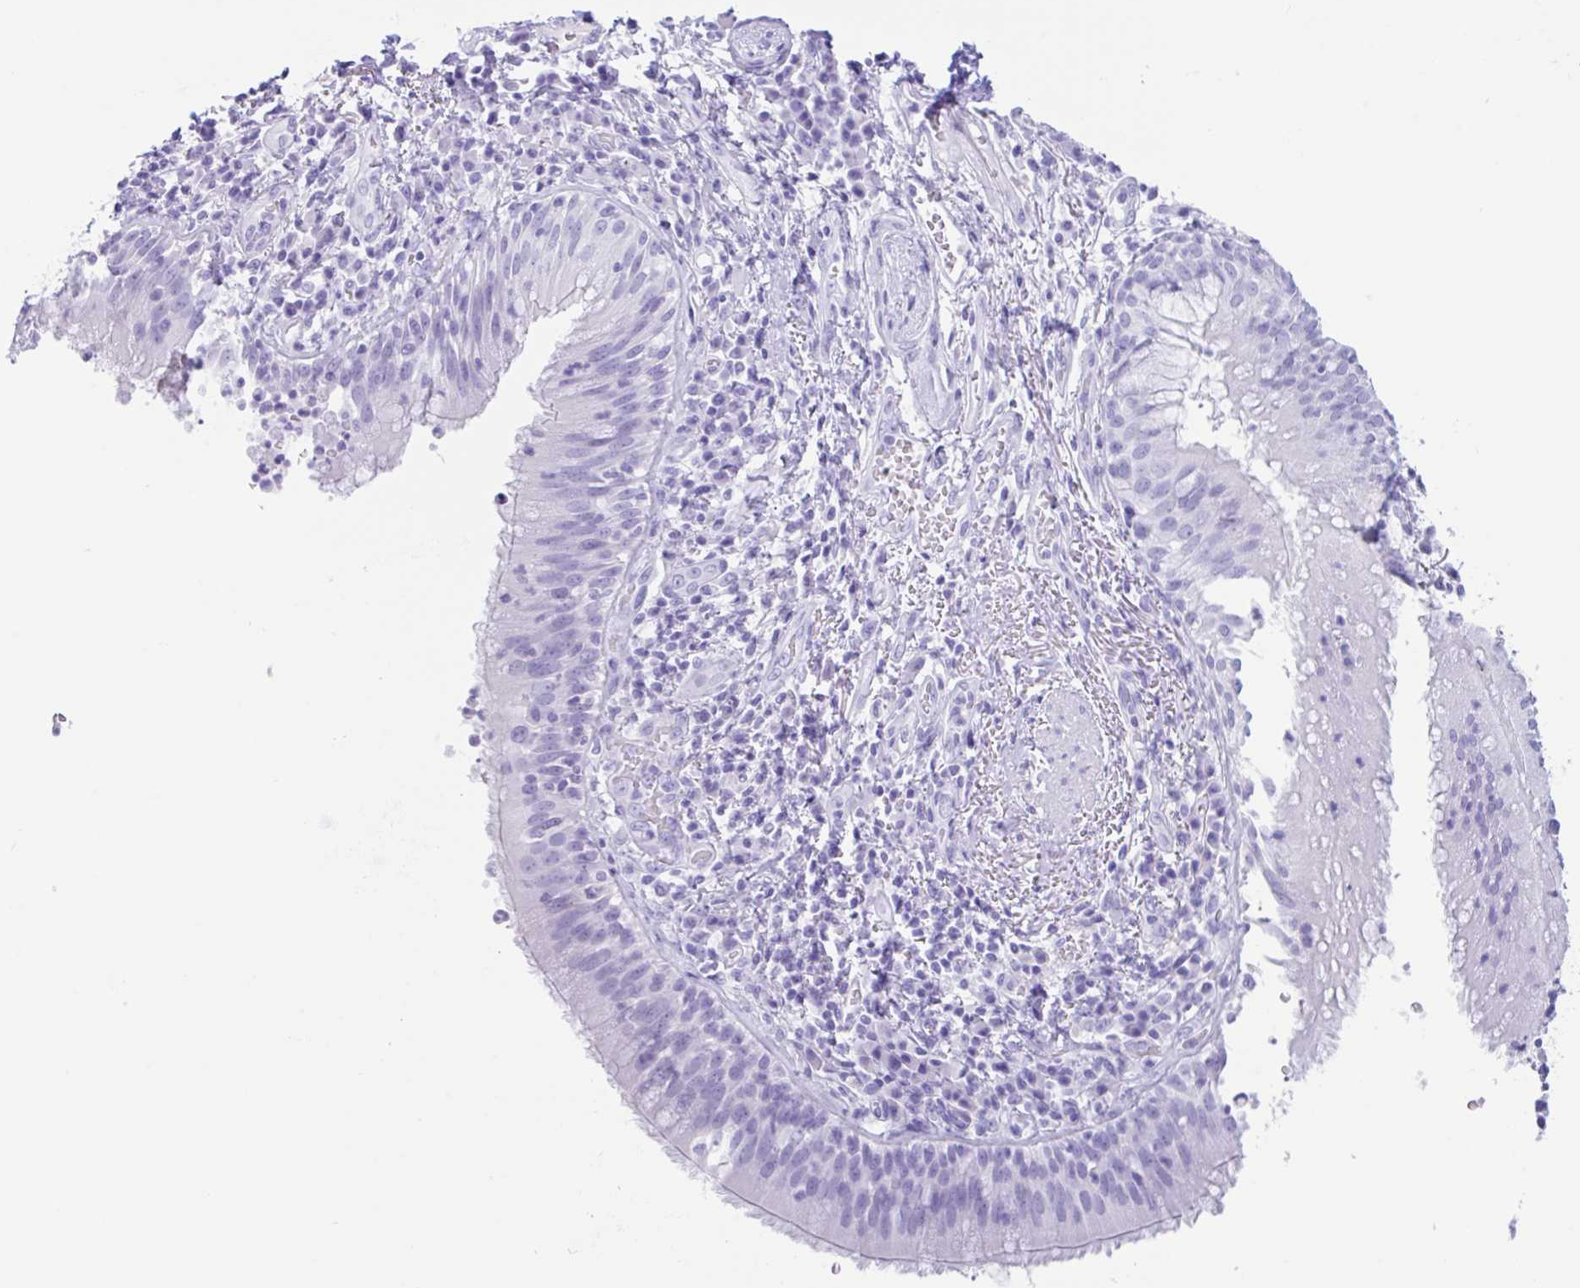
{"staining": {"intensity": "negative", "quantity": "none", "location": "none"}, "tissue": "bronchus", "cell_type": "Respiratory epithelial cells", "image_type": "normal", "snomed": [{"axis": "morphology", "description": "Normal tissue, NOS"}, {"axis": "topography", "description": "Cartilage tissue"}, {"axis": "topography", "description": "Bronchus"}], "caption": "Immunohistochemistry (IHC) micrograph of benign human bronchus stained for a protein (brown), which shows no staining in respiratory epithelial cells.", "gene": "CPA1", "patient": {"sex": "male", "age": 56}}